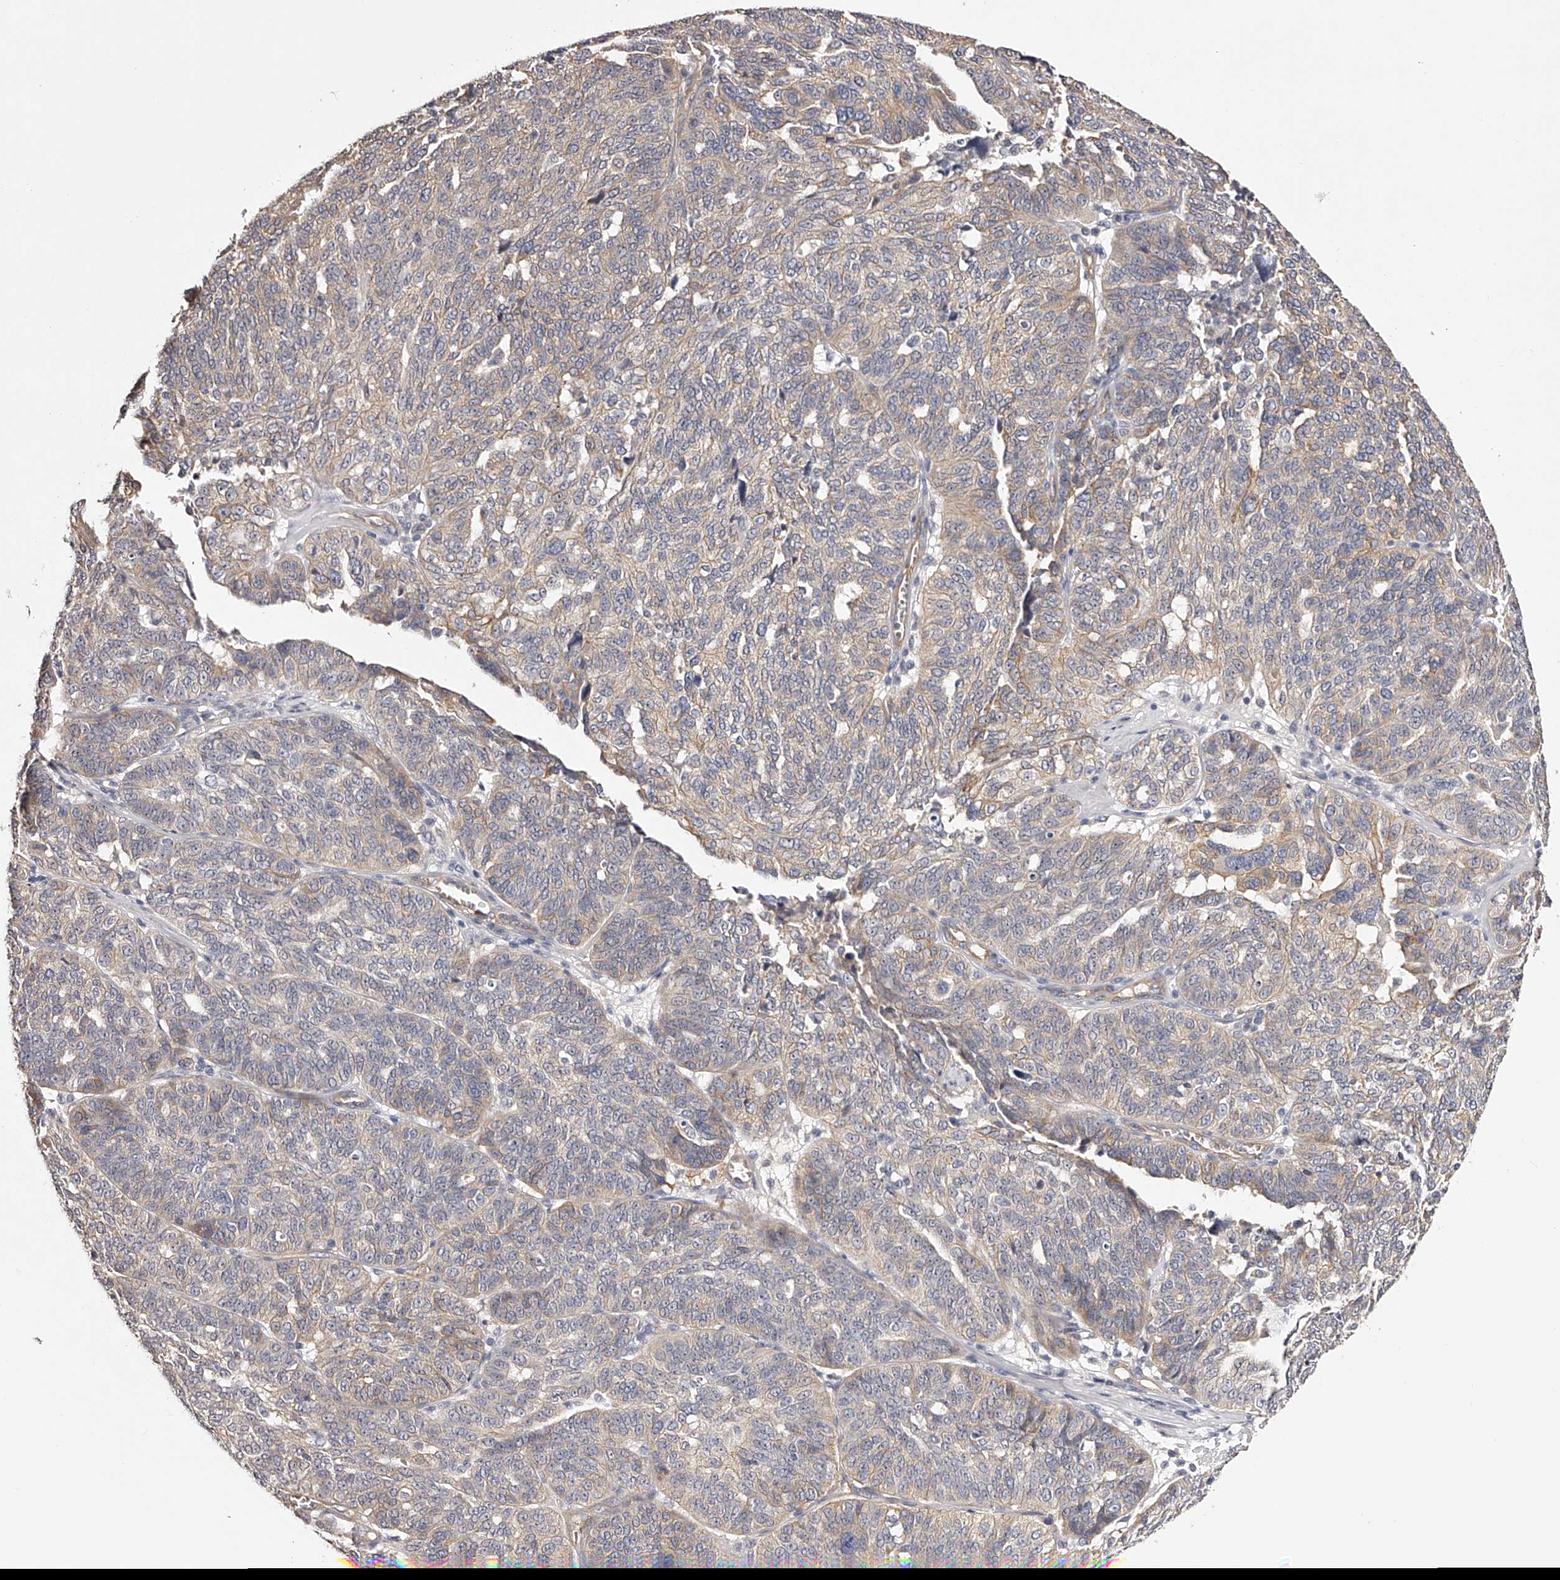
{"staining": {"intensity": "weak", "quantity": "25%-75%", "location": "cytoplasmic/membranous"}, "tissue": "ovarian cancer", "cell_type": "Tumor cells", "image_type": "cancer", "snomed": [{"axis": "morphology", "description": "Cystadenocarcinoma, serous, NOS"}, {"axis": "topography", "description": "Ovary"}], "caption": "Immunohistochemistry image of neoplastic tissue: serous cystadenocarcinoma (ovarian) stained using IHC displays low levels of weak protein expression localized specifically in the cytoplasmic/membranous of tumor cells, appearing as a cytoplasmic/membranous brown color.", "gene": "LTV1", "patient": {"sex": "female", "age": 59}}